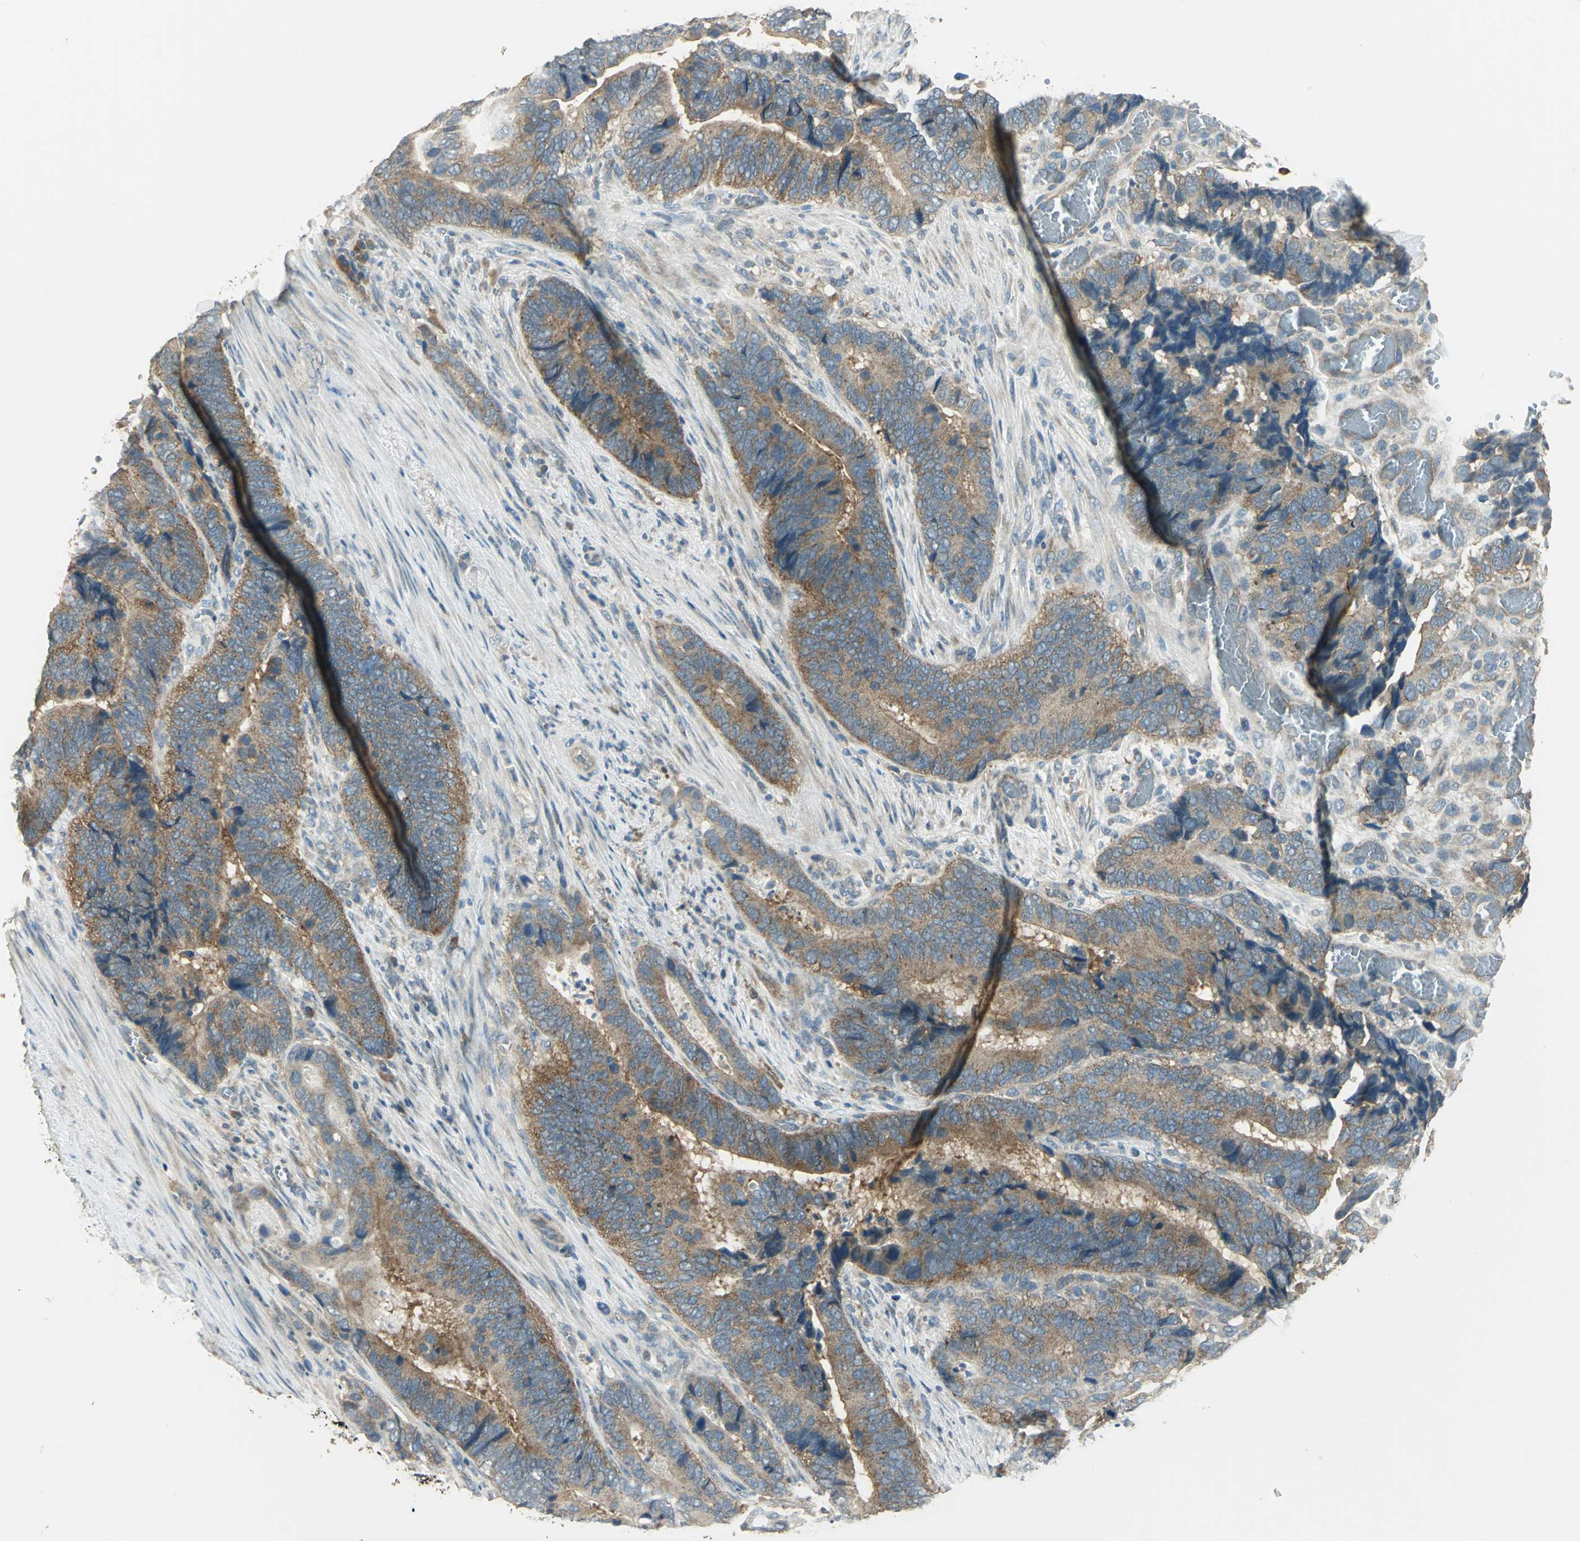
{"staining": {"intensity": "moderate", "quantity": ">75%", "location": "cytoplasmic/membranous"}, "tissue": "colorectal cancer", "cell_type": "Tumor cells", "image_type": "cancer", "snomed": [{"axis": "morphology", "description": "Adenocarcinoma, NOS"}, {"axis": "topography", "description": "Colon"}], "caption": "Protein analysis of adenocarcinoma (colorectal) tissue shows moderate cytoplasmic/membranous expression in approximately >75% of tumor cells. (Brightfield microscopy of DAB IHC at high magnification).", "gene": "SHC2", "patient": {"sex": "male", "age": 72}}